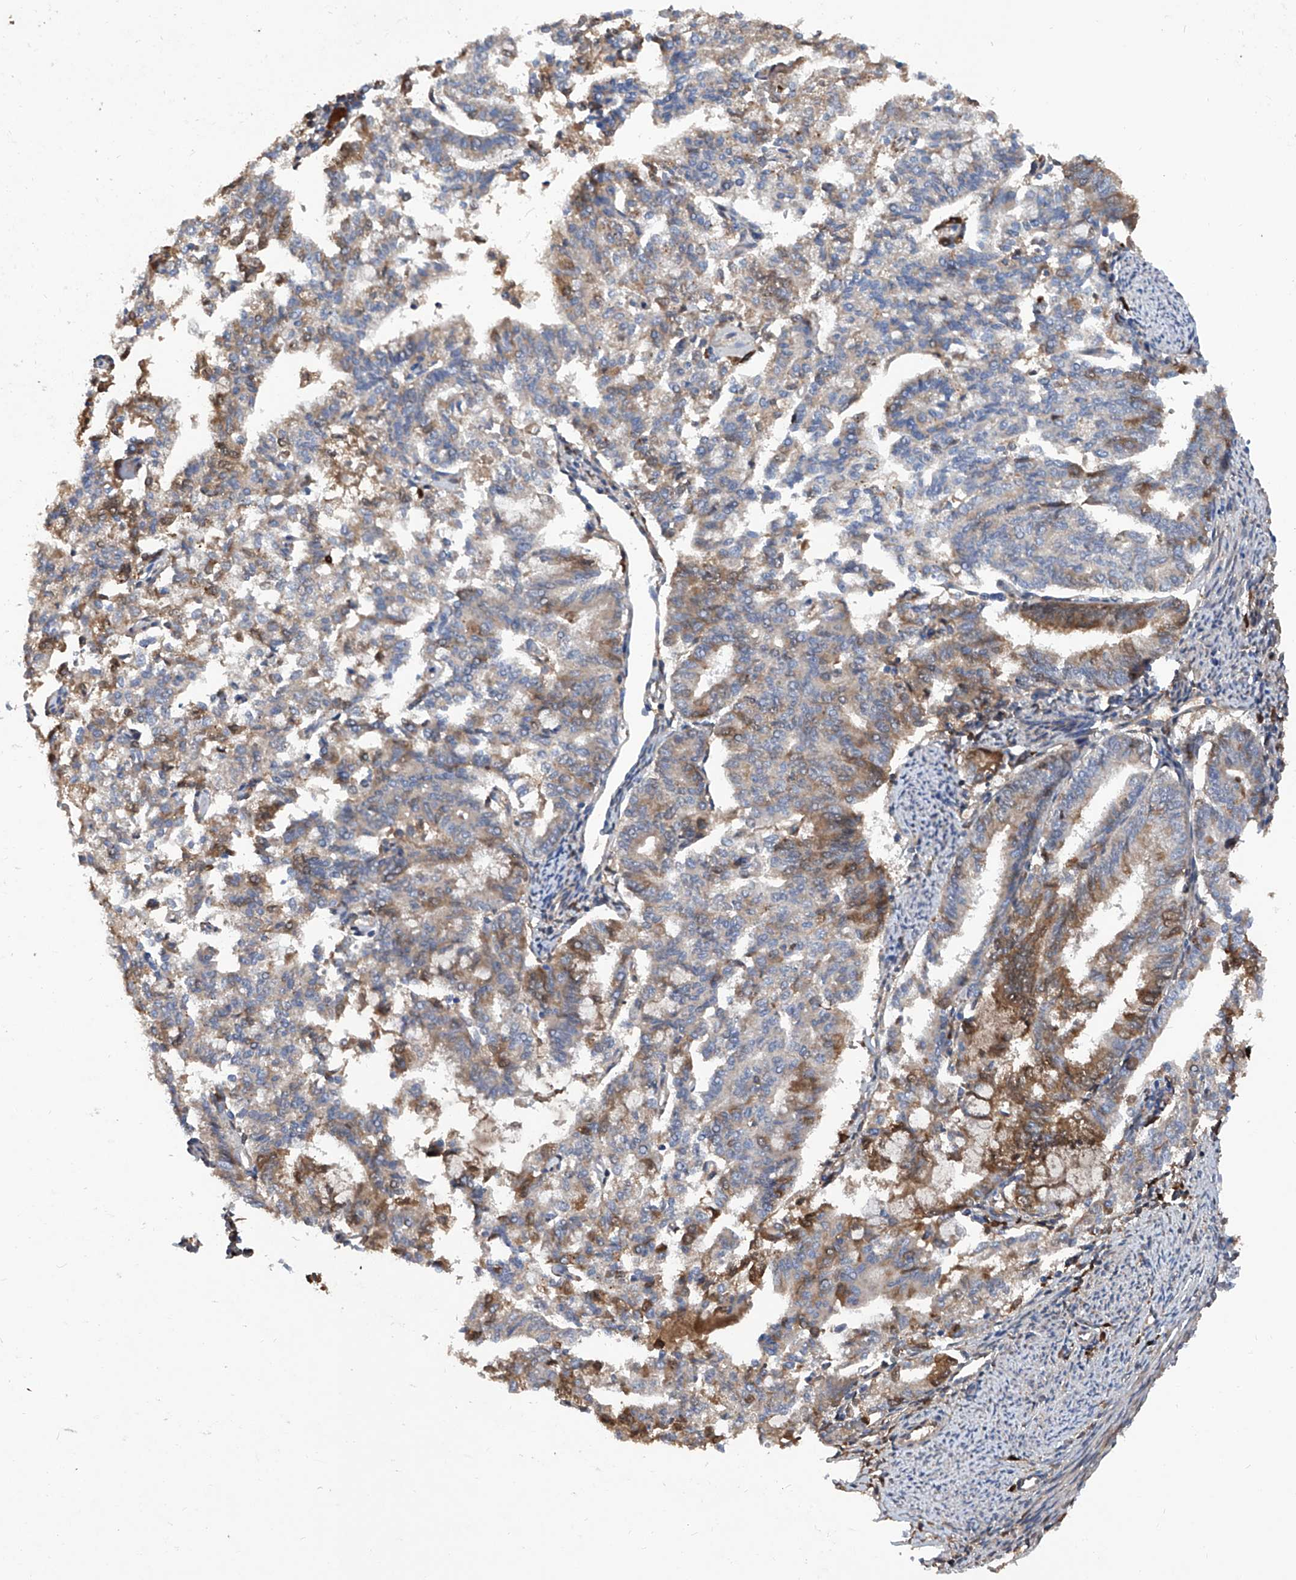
{"staining": {"intensity": "moderate", "quantity": "25%-75%", "location": "cytoplasmic/membranous"}, "tissue": "endometrial cancer", "cell_type": "Tumor cells", "image_type": "cancer", "snomed": [{"axis": "morphology", "description": "Adenocarcinoma, NOS"}, {"axis": "topography", "description": "Endometrium"}], "caption": "IHC histopathology image of endometrial adenocarcinoma stained for a protein (brown), which demonstrates medium levels of moderate cytoplasmic/membranous staining in approximately 25%-75% of tumor cells.", "gene": "ASCC3", "patient": {"sex": "female", "age": 79}}